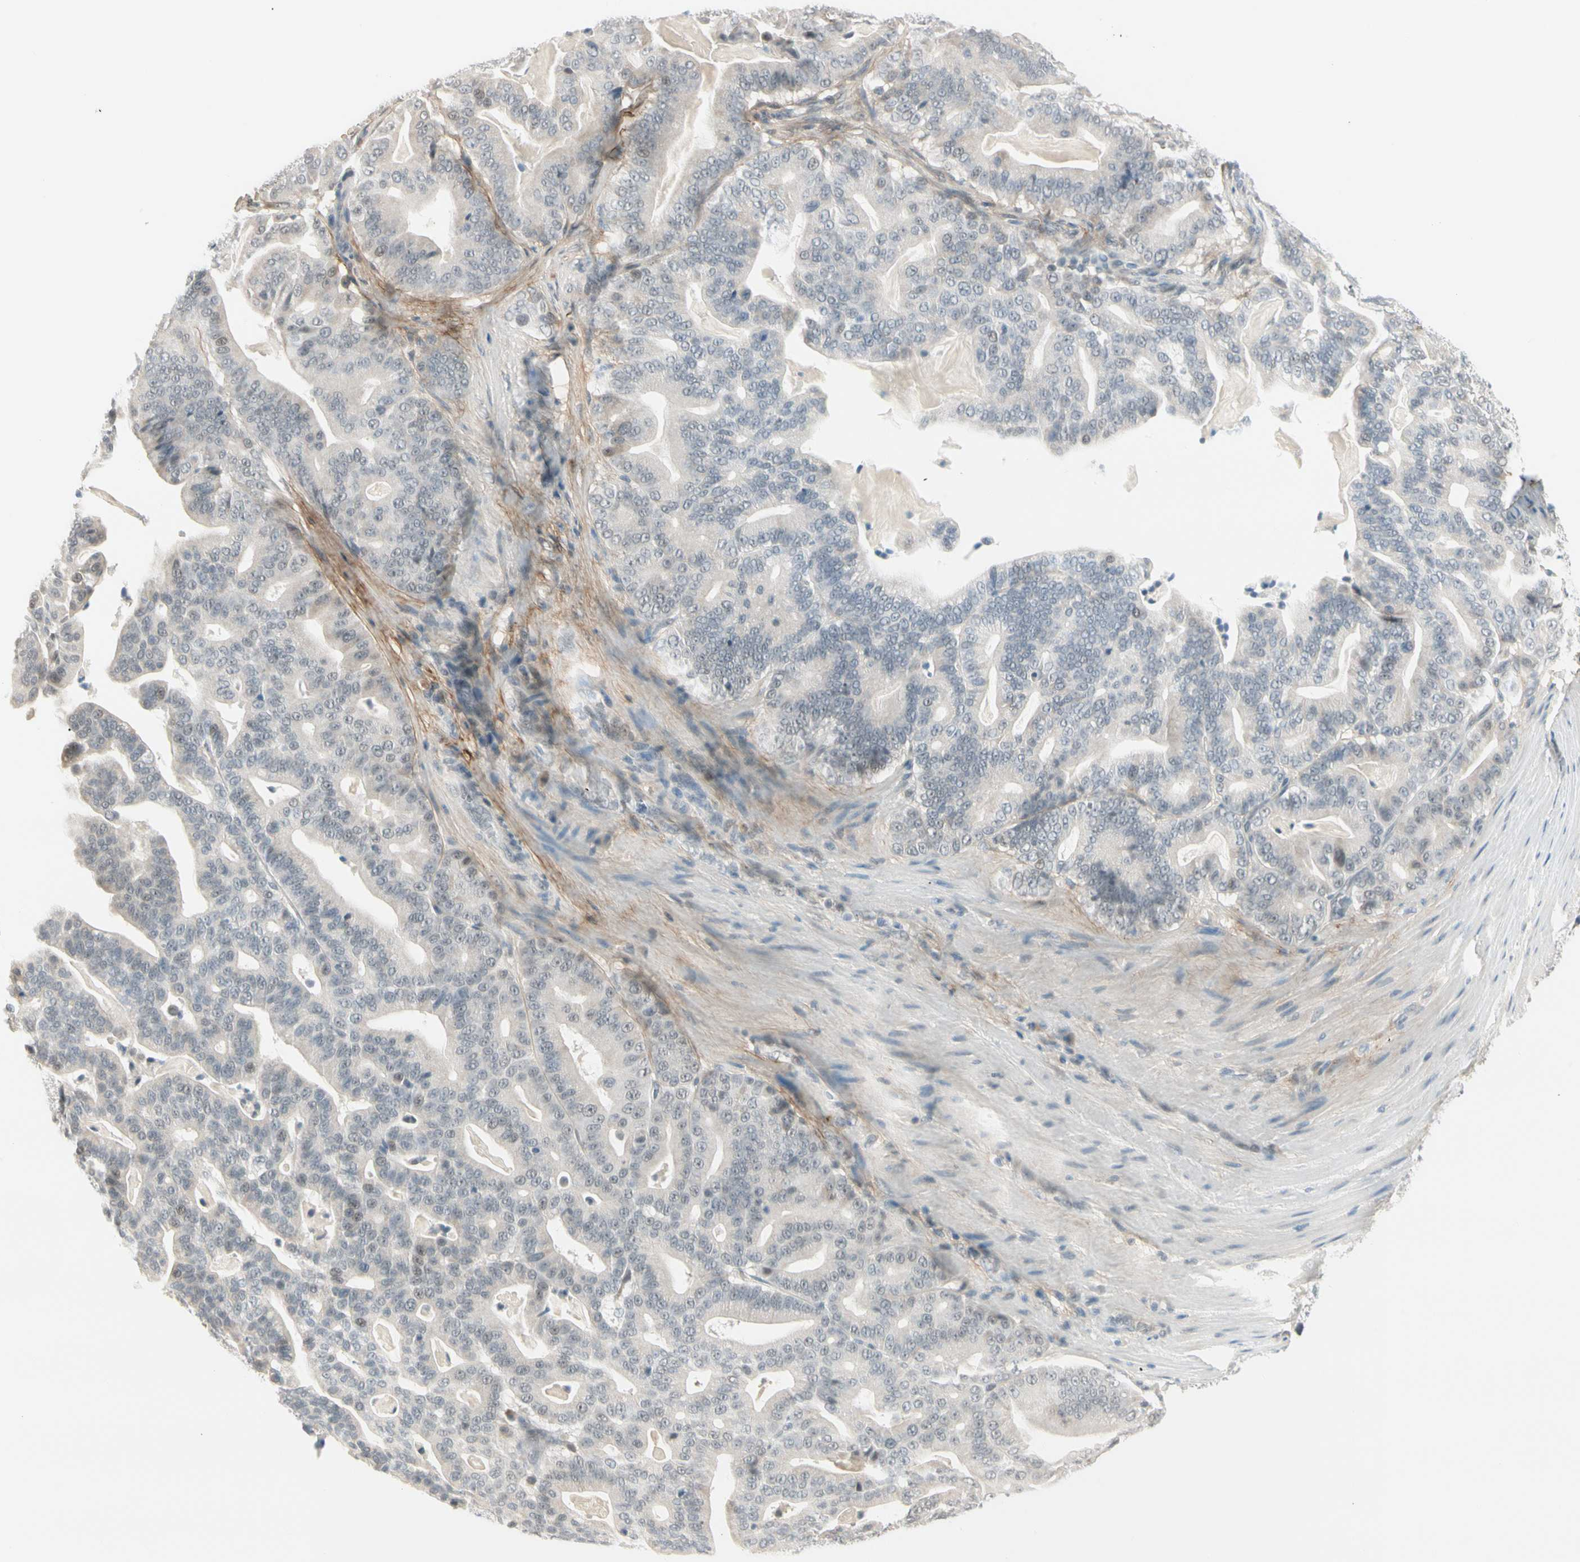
{"staining": {"intensity": "negative", "quantity": "none", "location": "none"}, "tissue": "pancreatic cancer", "cell_type": "Tumor cells", "image_type": "cancer", "snomed": [{"axis": "morphology", "description": "Adenocarcinoma, NOS"}, {"axis": "topography", "description": "Pancreas"}], "caption": "The photomicrograph displays no staining of tumor cells in pancreatic cancer. (Immunohistochemistry (ihc), brightfield microscopy, high magnification).", "gene": "ASPN", "patient": {"sex": "male", "age": 63}}